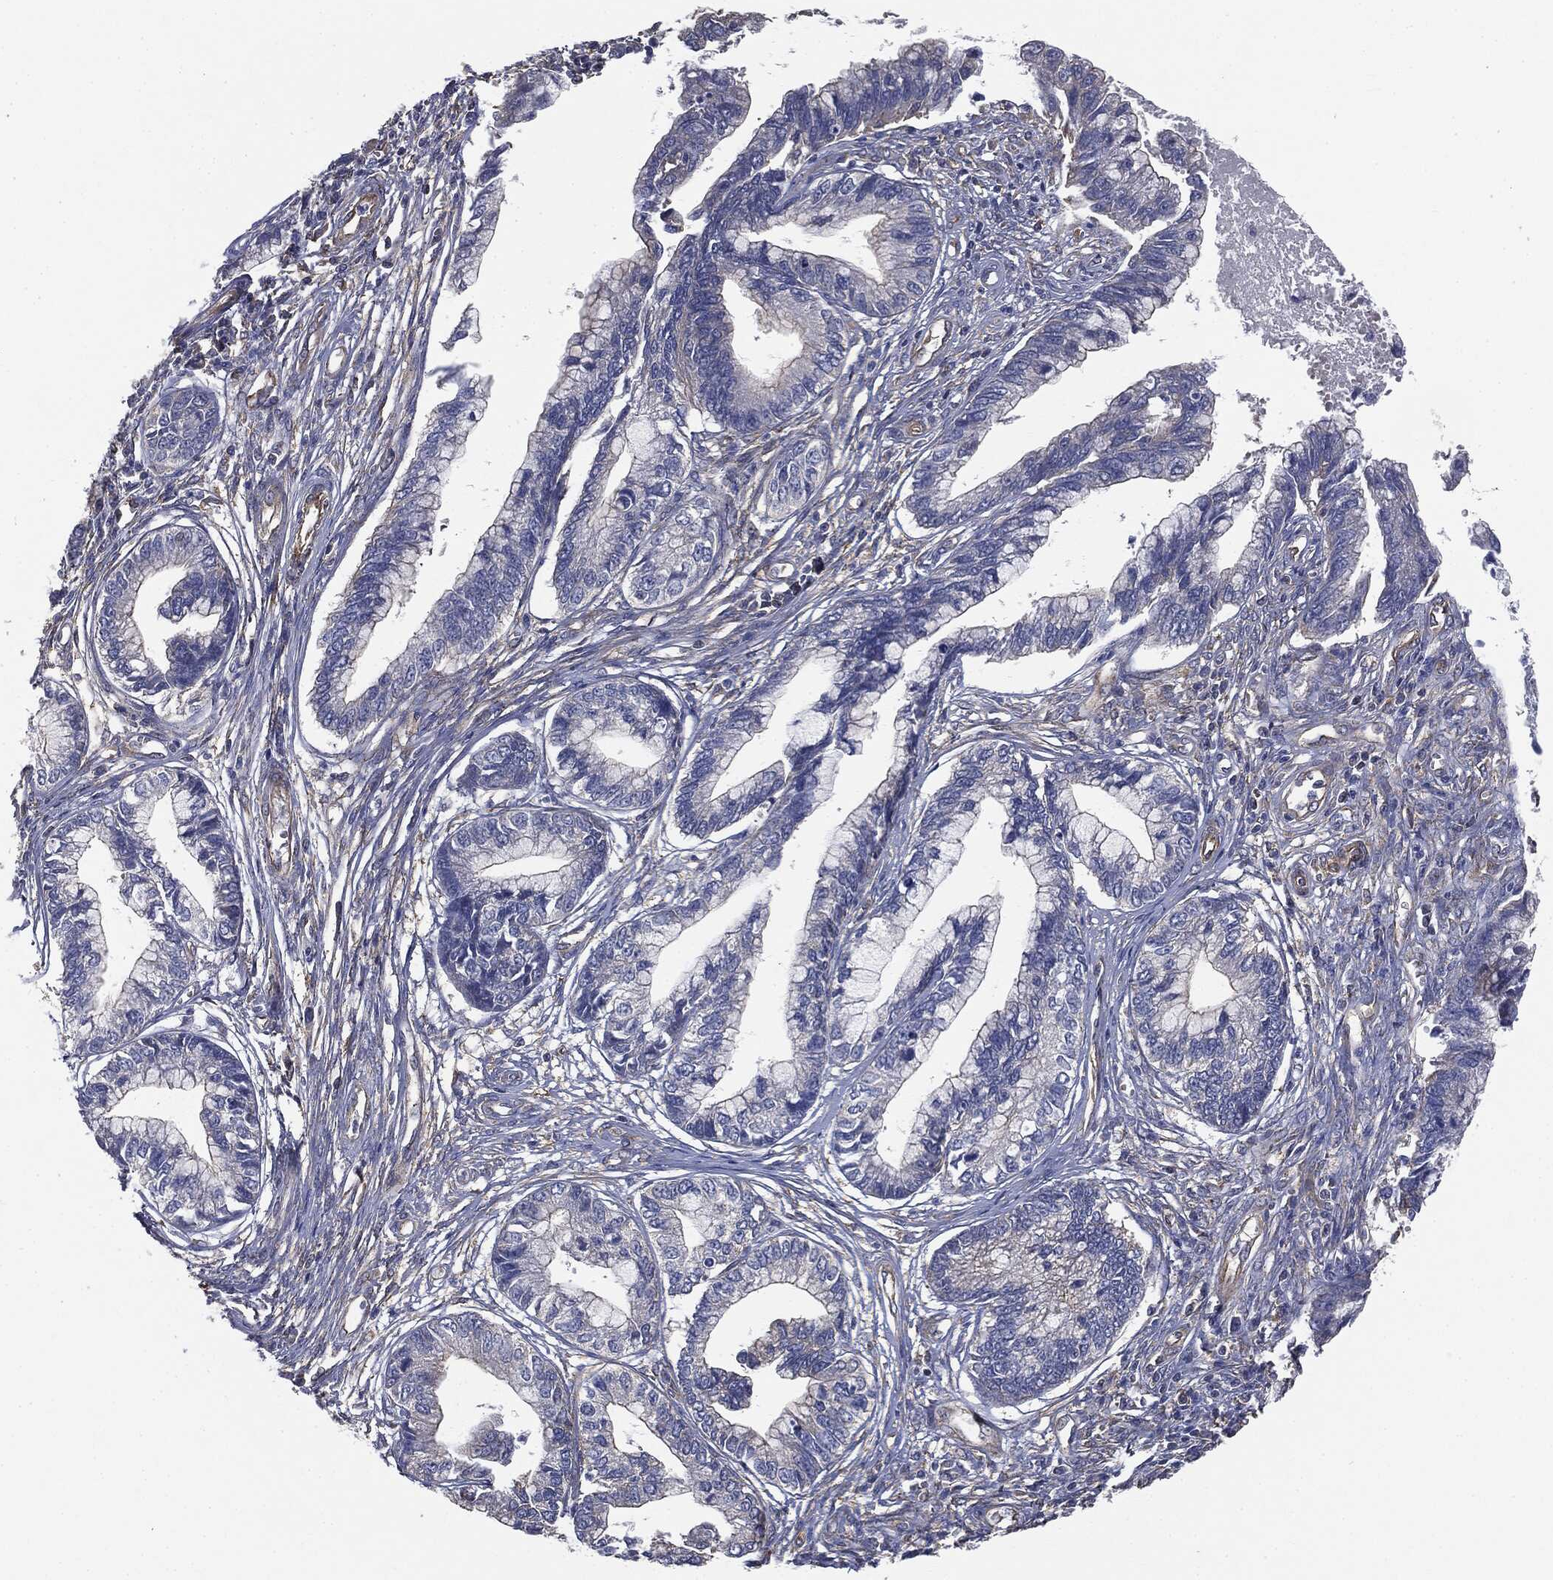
{"staining": {"intensity": "moderate", "quantity": "<25%", "location": "cytoplasmic/membranous"}, "tissue": "cervical cancer", "cell_type": "Tumor cells", "image_type": "cancer", "snomed": [{"axis": "morphology", "description": "Adenocarcinoma, NOS"}, {"axis": "topography", "description": "Cervix"}], "caption": "IHC photomicrograph of cervical cancer stained for a protein (brown), which exhibits low levels of moderate cytoplasmic/membranous staining in about <25% of tumor cells.", "gene": "EPS15L1", "patient": {"sex": "female", "age": 44}}